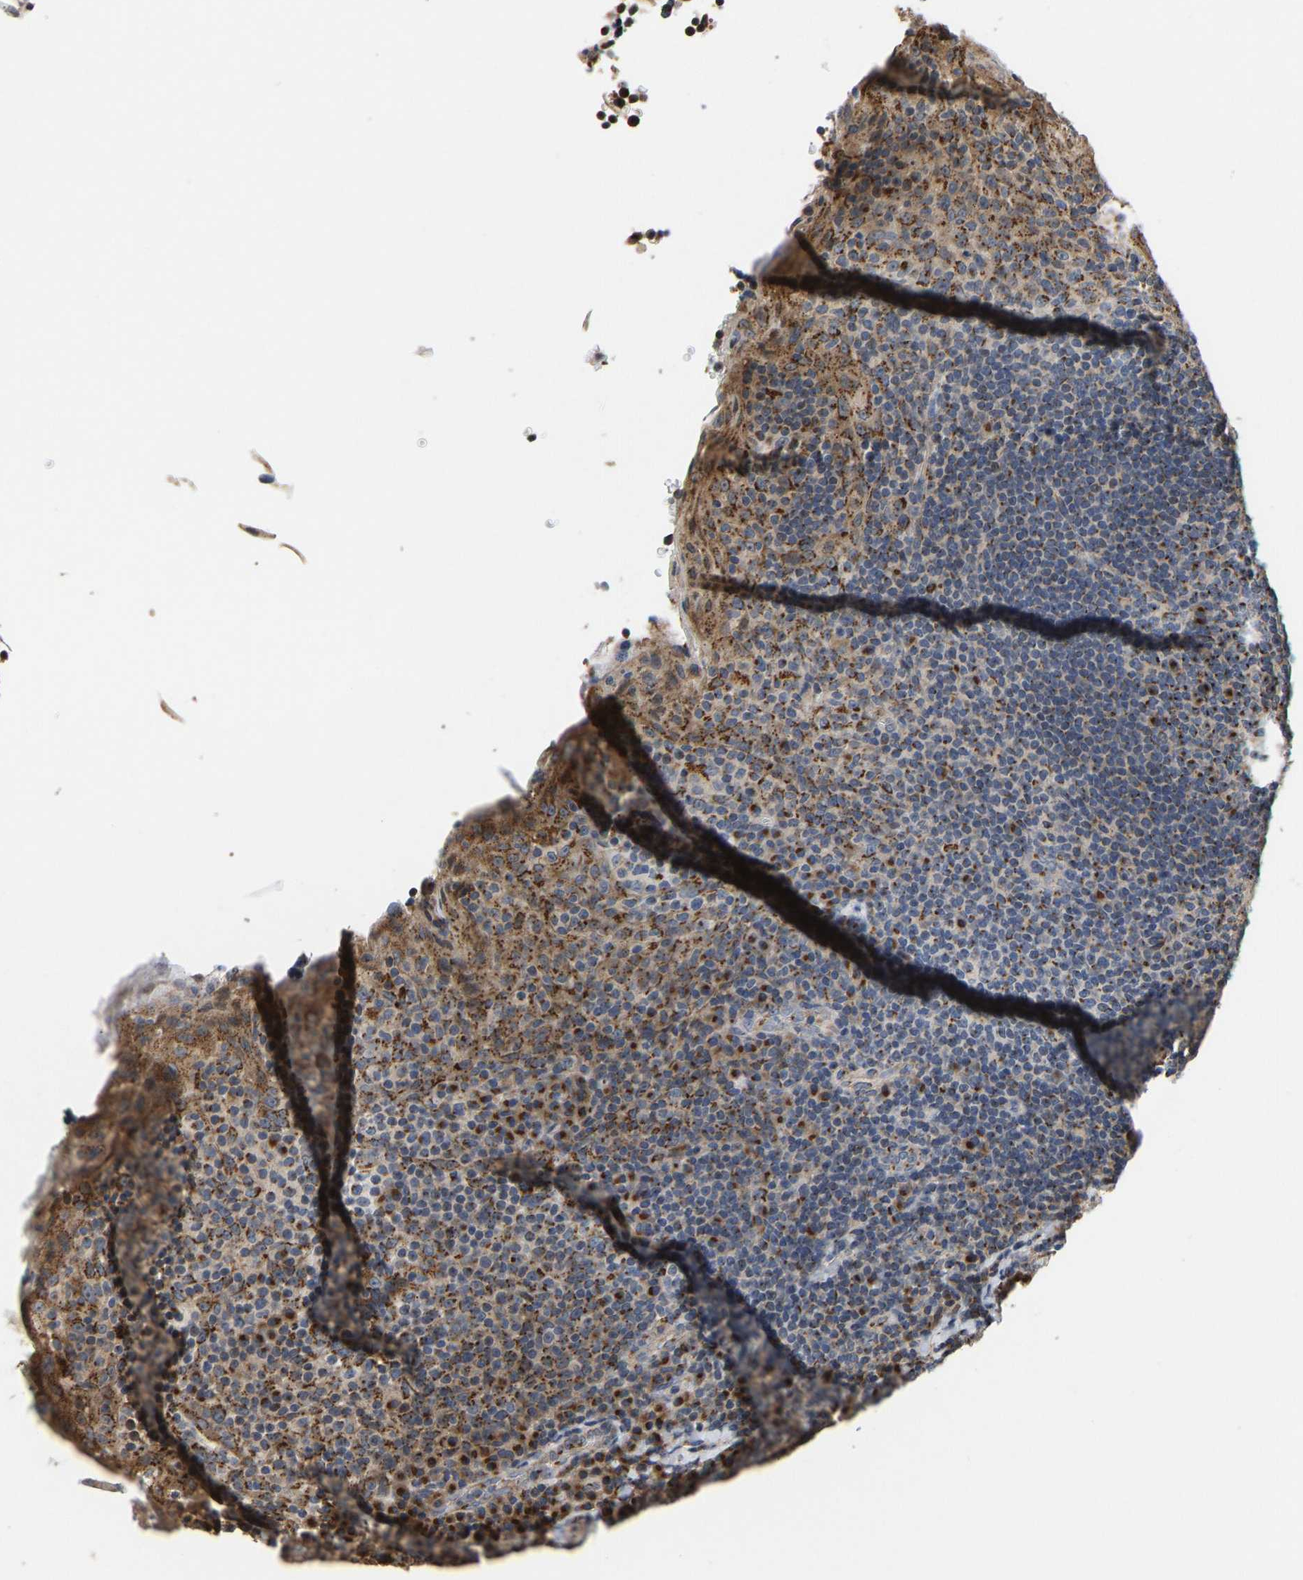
{"staining": {"intensity": "strong", "quantity": ">75%", "location": "cytoplasmic/membranous"}, "tissue": "tonsil", "cell_type": "Germinal center cells", "image_type": "normal", "snomed": [{"axis": "morphology", "description": "Normal tissue, NOS"}, {"axis": "topography", "description": "Tonsil"}], "caption": "Tonsil stained for a protein demonstrates strong cytoplasmic/membranous positivity in germinal center cells. The staining was performed using DAB (3,3'-diaminobenzidine), with brown indicating positive protein expression. Nuclei are stained blue with hematoxylin.", "gene": "YIPF4", "patient": {"sex": "male", "age": 17}}